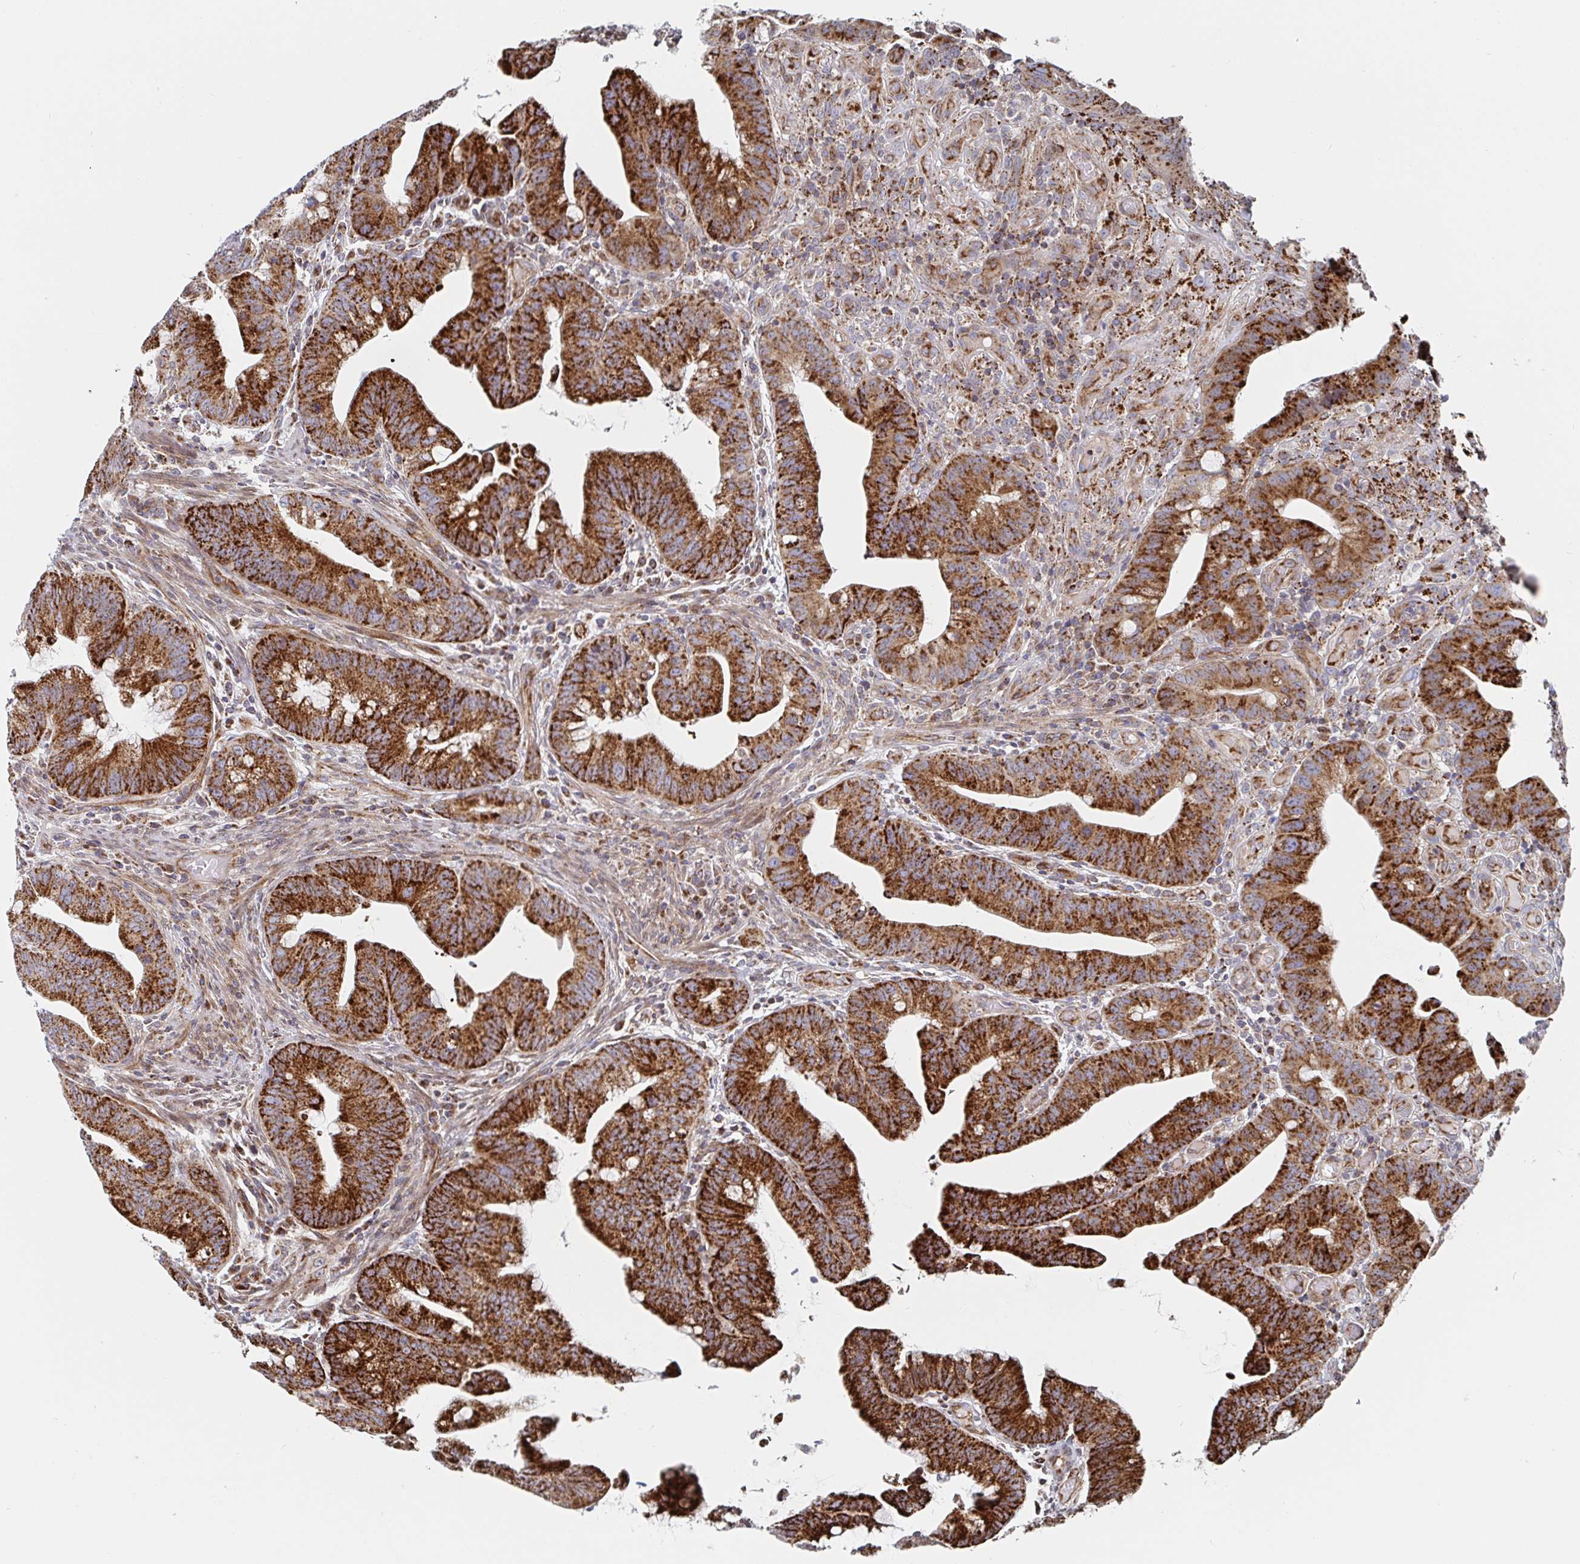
{"staining": {"intensity": "strong", "quantity": ">75%", "location": "cytoplasmic/membranous"}, "tissue": "colorectal cancer", "cell_type": "Tumor cells", "image_type": "cancer", "snomed": [{"axis": "morphology", "description": "Adenocarcinoma, NOS"}, {"axis": "topography", "description": "Colon"}], "caption": "A high amount of strong cytoplasmic/membranous positivity is appreciated in about >75% of tumor cells in adenocarcinoma (colorectal) tissue. The staining was performed using DAB to visualize the protein expression in brown, while the nuclei were stained in blue with hematoxylin (Magnification: 20x).", "gene": "STARD8", "patient": {"sex": "male", "age": 62}}